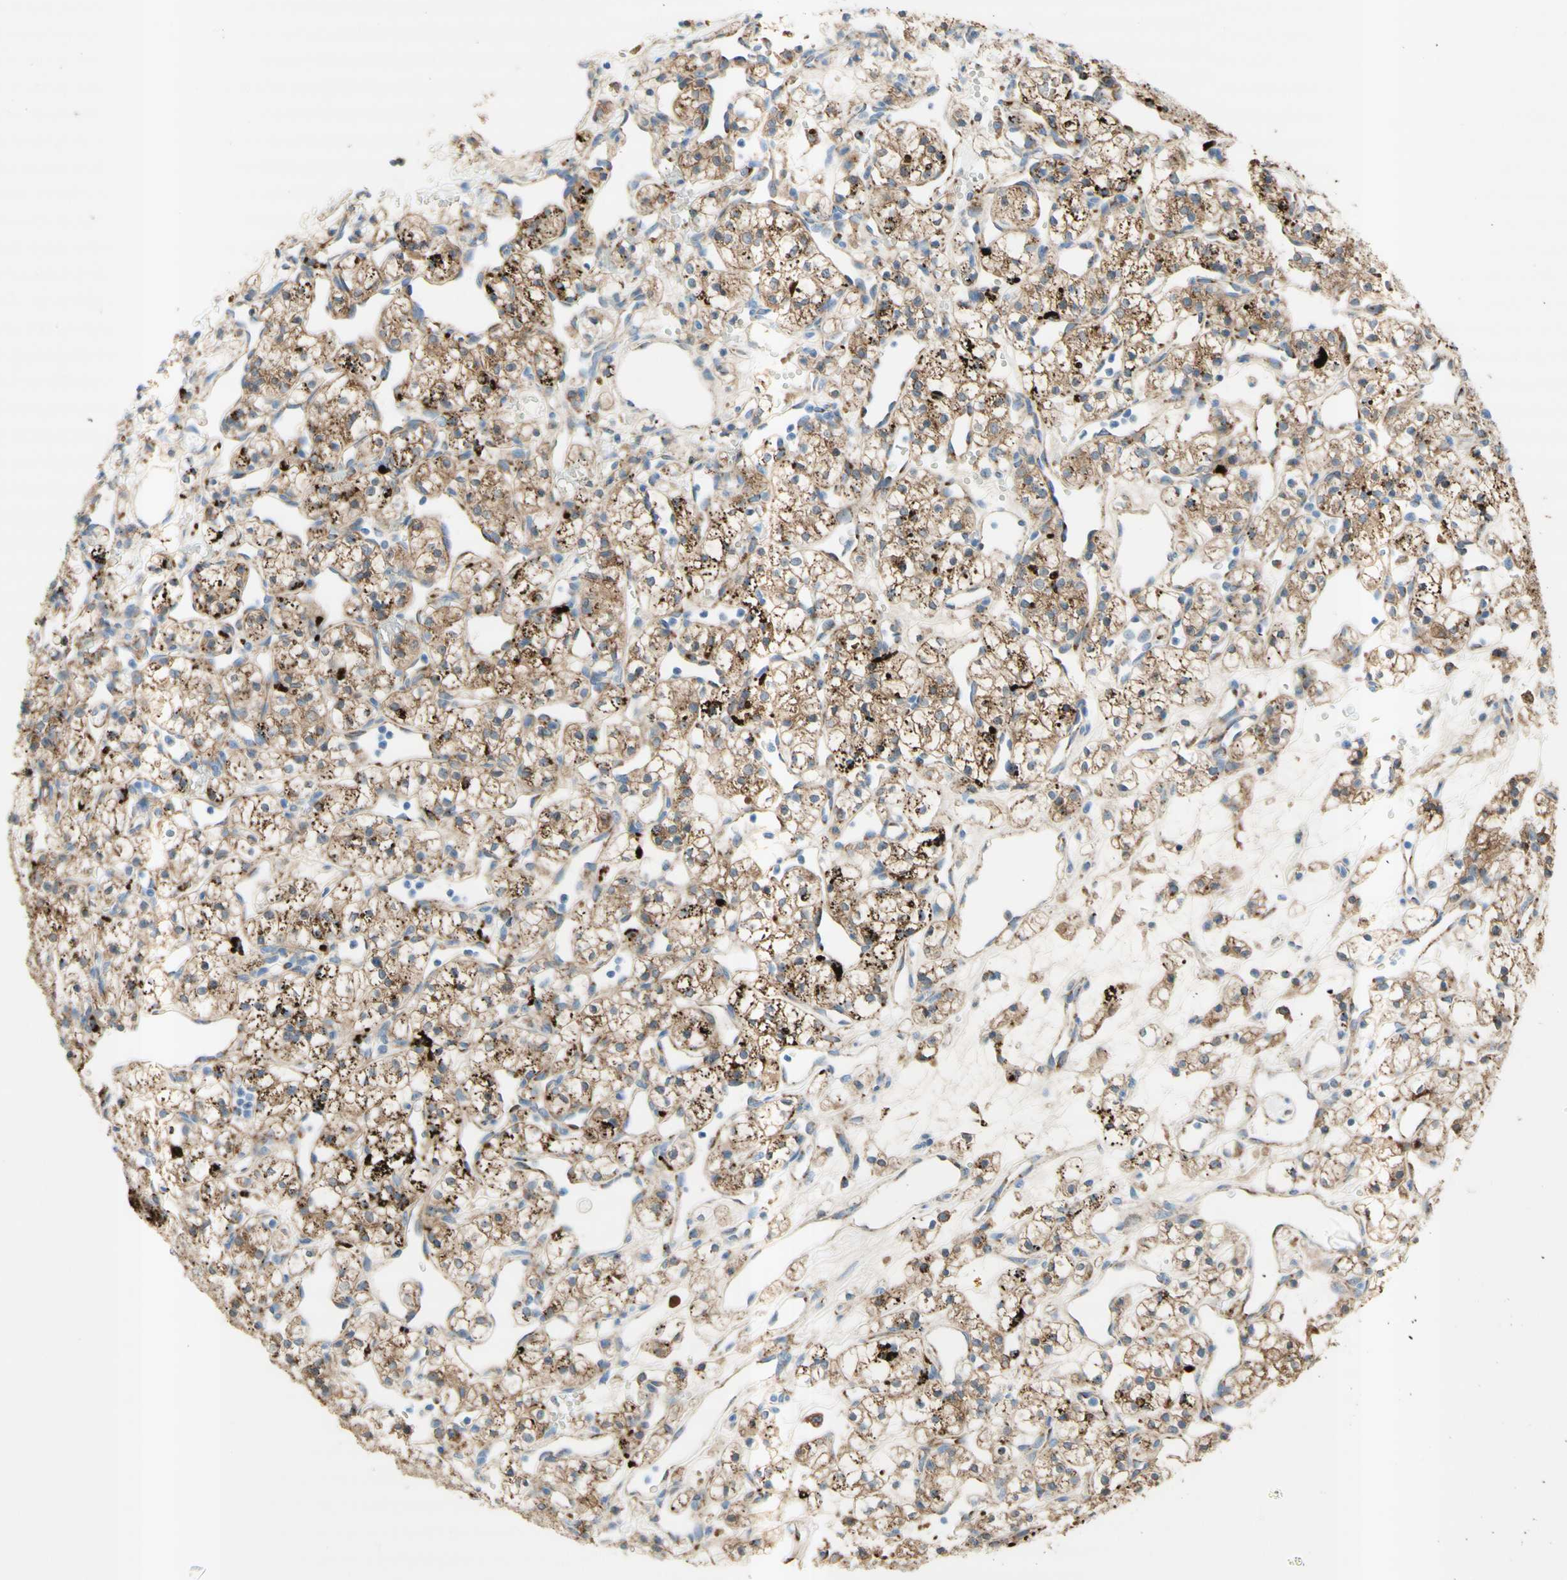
{"staining": {"intensity": "weak", "quantity": ">75%", "location": "cytoplasmic/membranous"}, "tissue": "renal cancer", "cell_type": "Tumor cells", "image_type": "cancer", "snomed": [{"axis": "morphology", "description": "Adenocarcinoma, NOS"}, {"axis": "topography", "description": "Kidney"}], "caption": "DAB immunohistochemical staining of human adenocarcinoma (renal) displays weak cytoplasmic/membranous protein positivity in about >75% of tumor cells. (brown staining indicates protein expression, while blue staining denotes nuclei).", "gene": "URB2", "patient": {"sex": "female", "age": 60}}